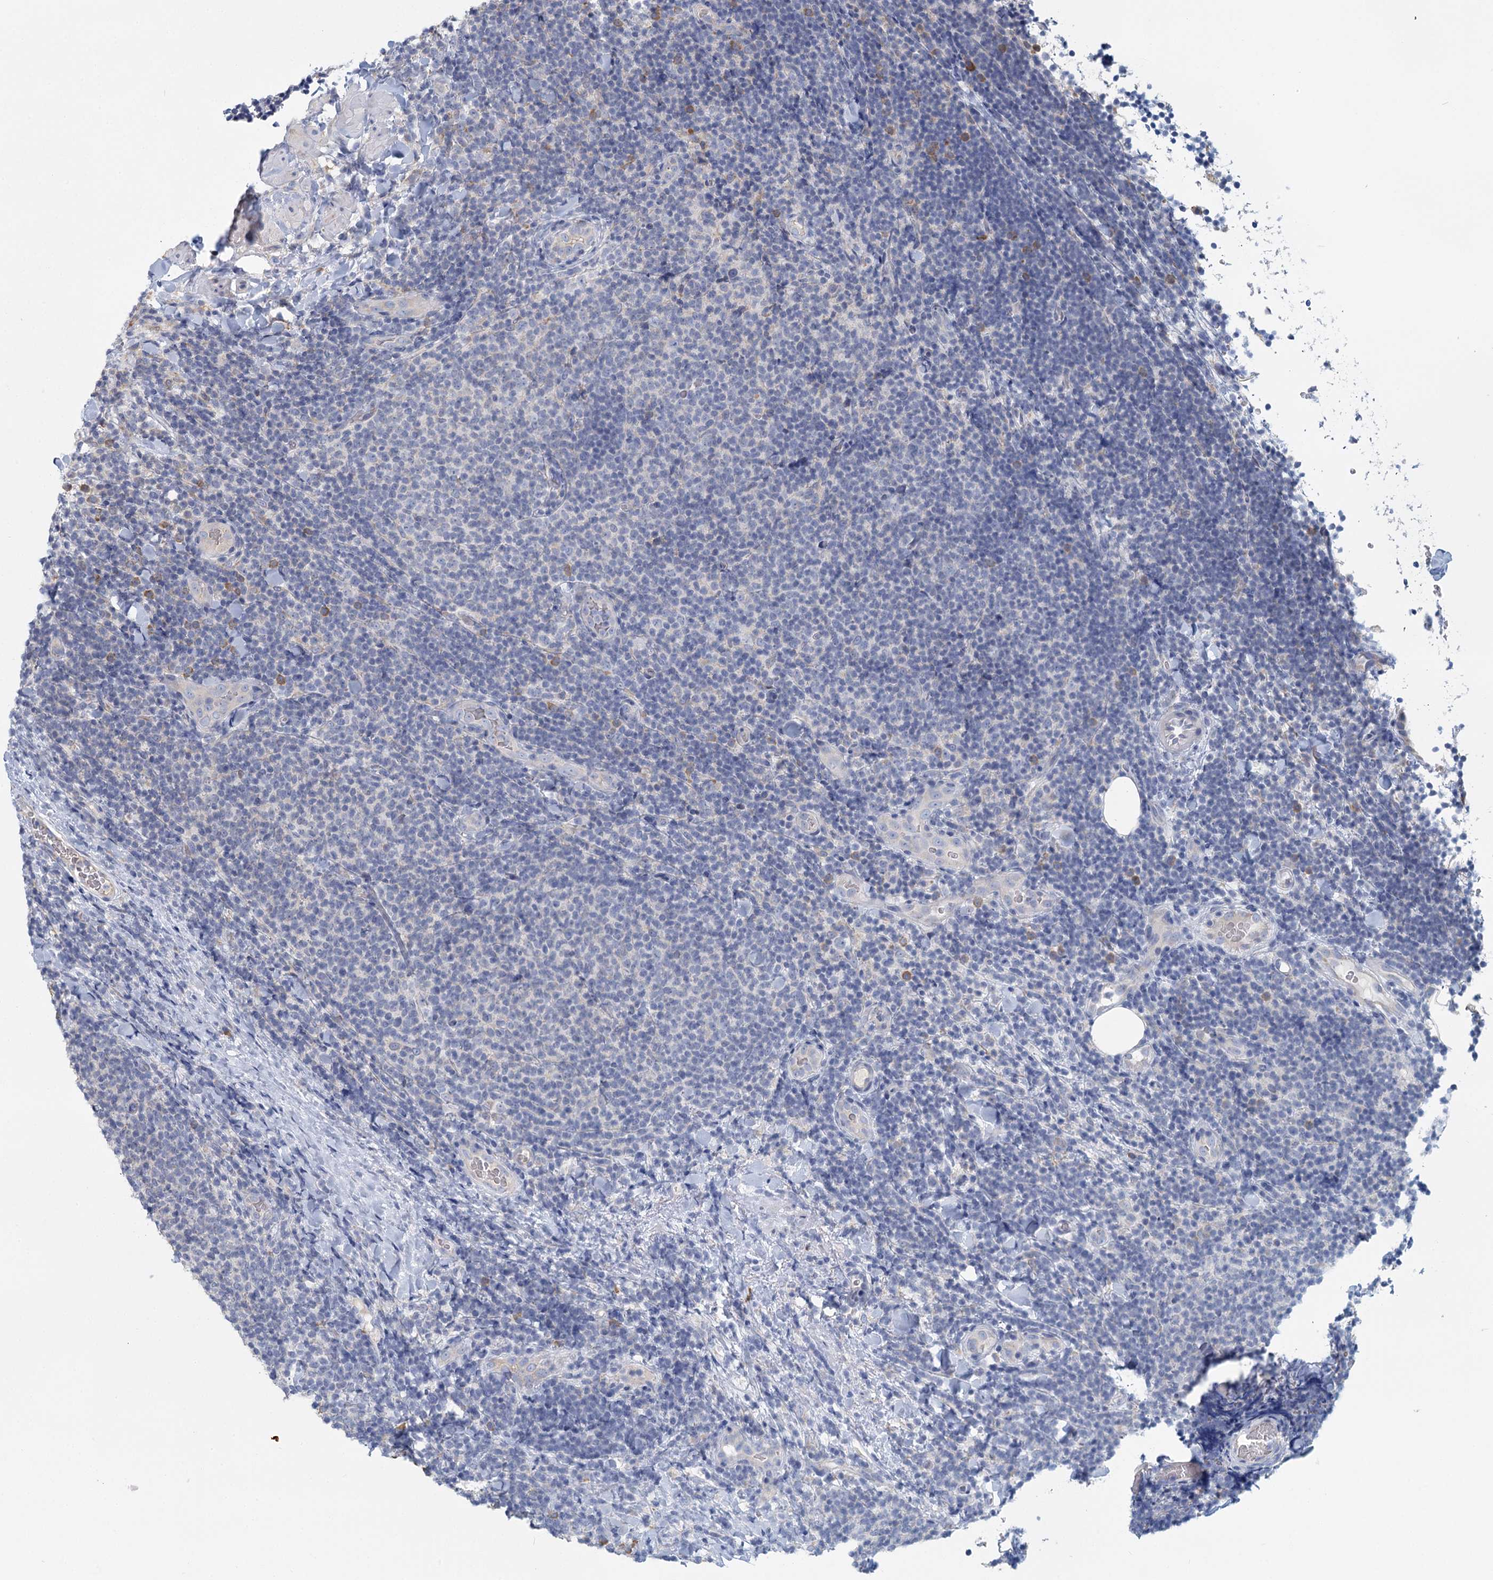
{"staining": {"intensity": "negative", "quantity": "none", "location": "none"}, "tissue": "lymphoma", "cell_type": "Tumor cells", "image_type": "cancer", "snomed": [{"axis": "morphology", "description": "Malignant lymphoma, non-Hodgkin's type, Low grade"}, {"axis": "topography", "description": "Lymph node"}], "caption": "Lymphoma was stained to show a protein in brown. There is no significant staining in tumor cells. The staining is performed using DAB brown chromogen with nuclei counter-stained in using hematoxylin.", "gene": "ANKRD16", "patient": {"sex": "male", "age": 66}}